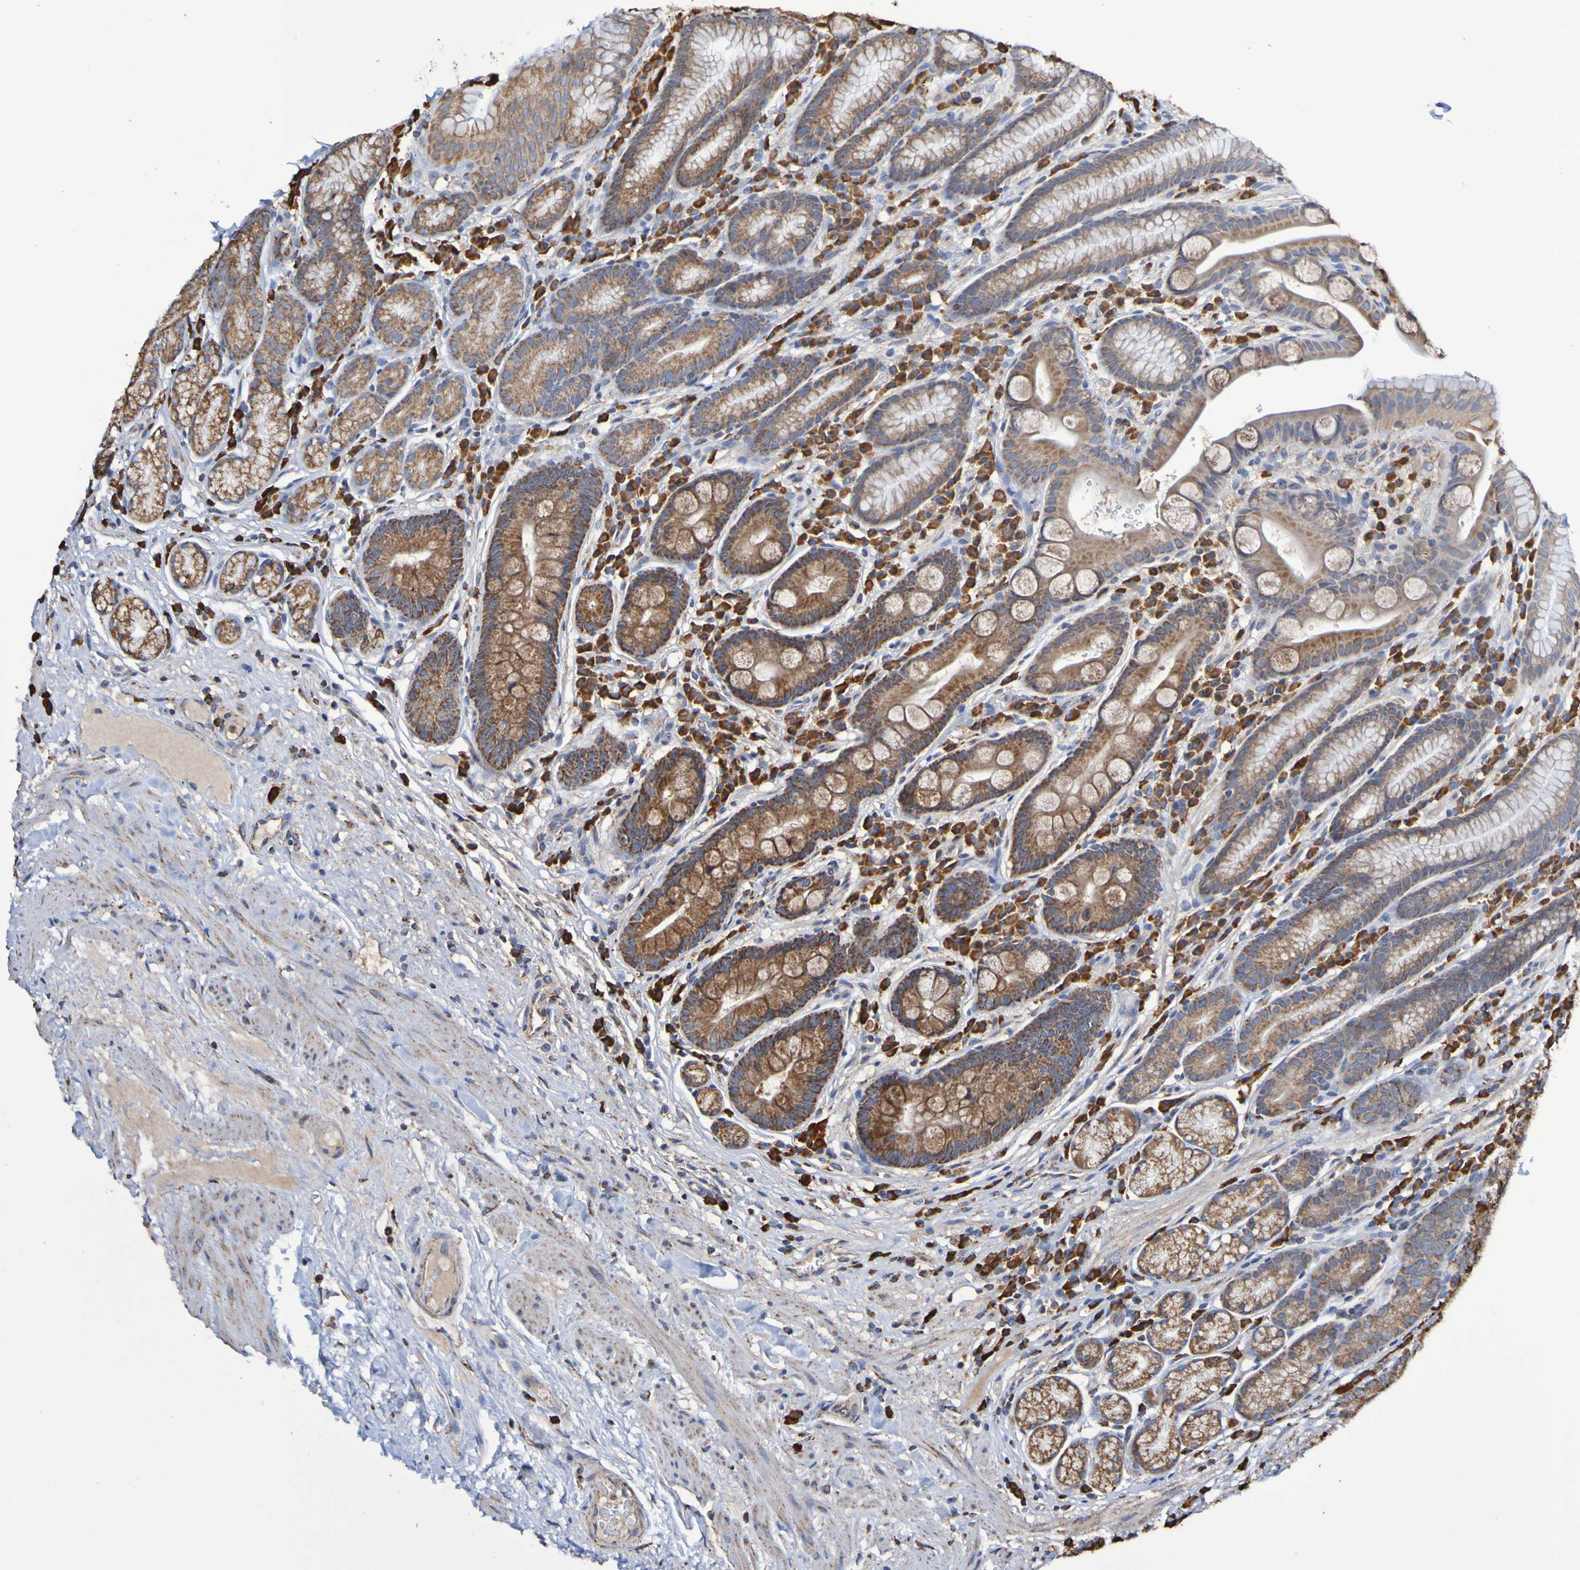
{"staining": {"intensity": "moderate", "quantity": ">75%", "location": "cytoplasmic/membranous"}, "tissue": "stomach", "cell_type": "Glandular cells", "image_type": "normal", "snomed": [{"axis": "morphology", "description": "Normal tissue, NOS"}, {"axis": "topography", "description": "Stomach, lower"}], "caption": "Brown immunohistochemical staining in unremarkable stomach displays moderate cytoplasmic/membranous staining in about >75% of glandular cells.", "gene": "IL18R1", "patient": {"sex": "male", "age": 52}}